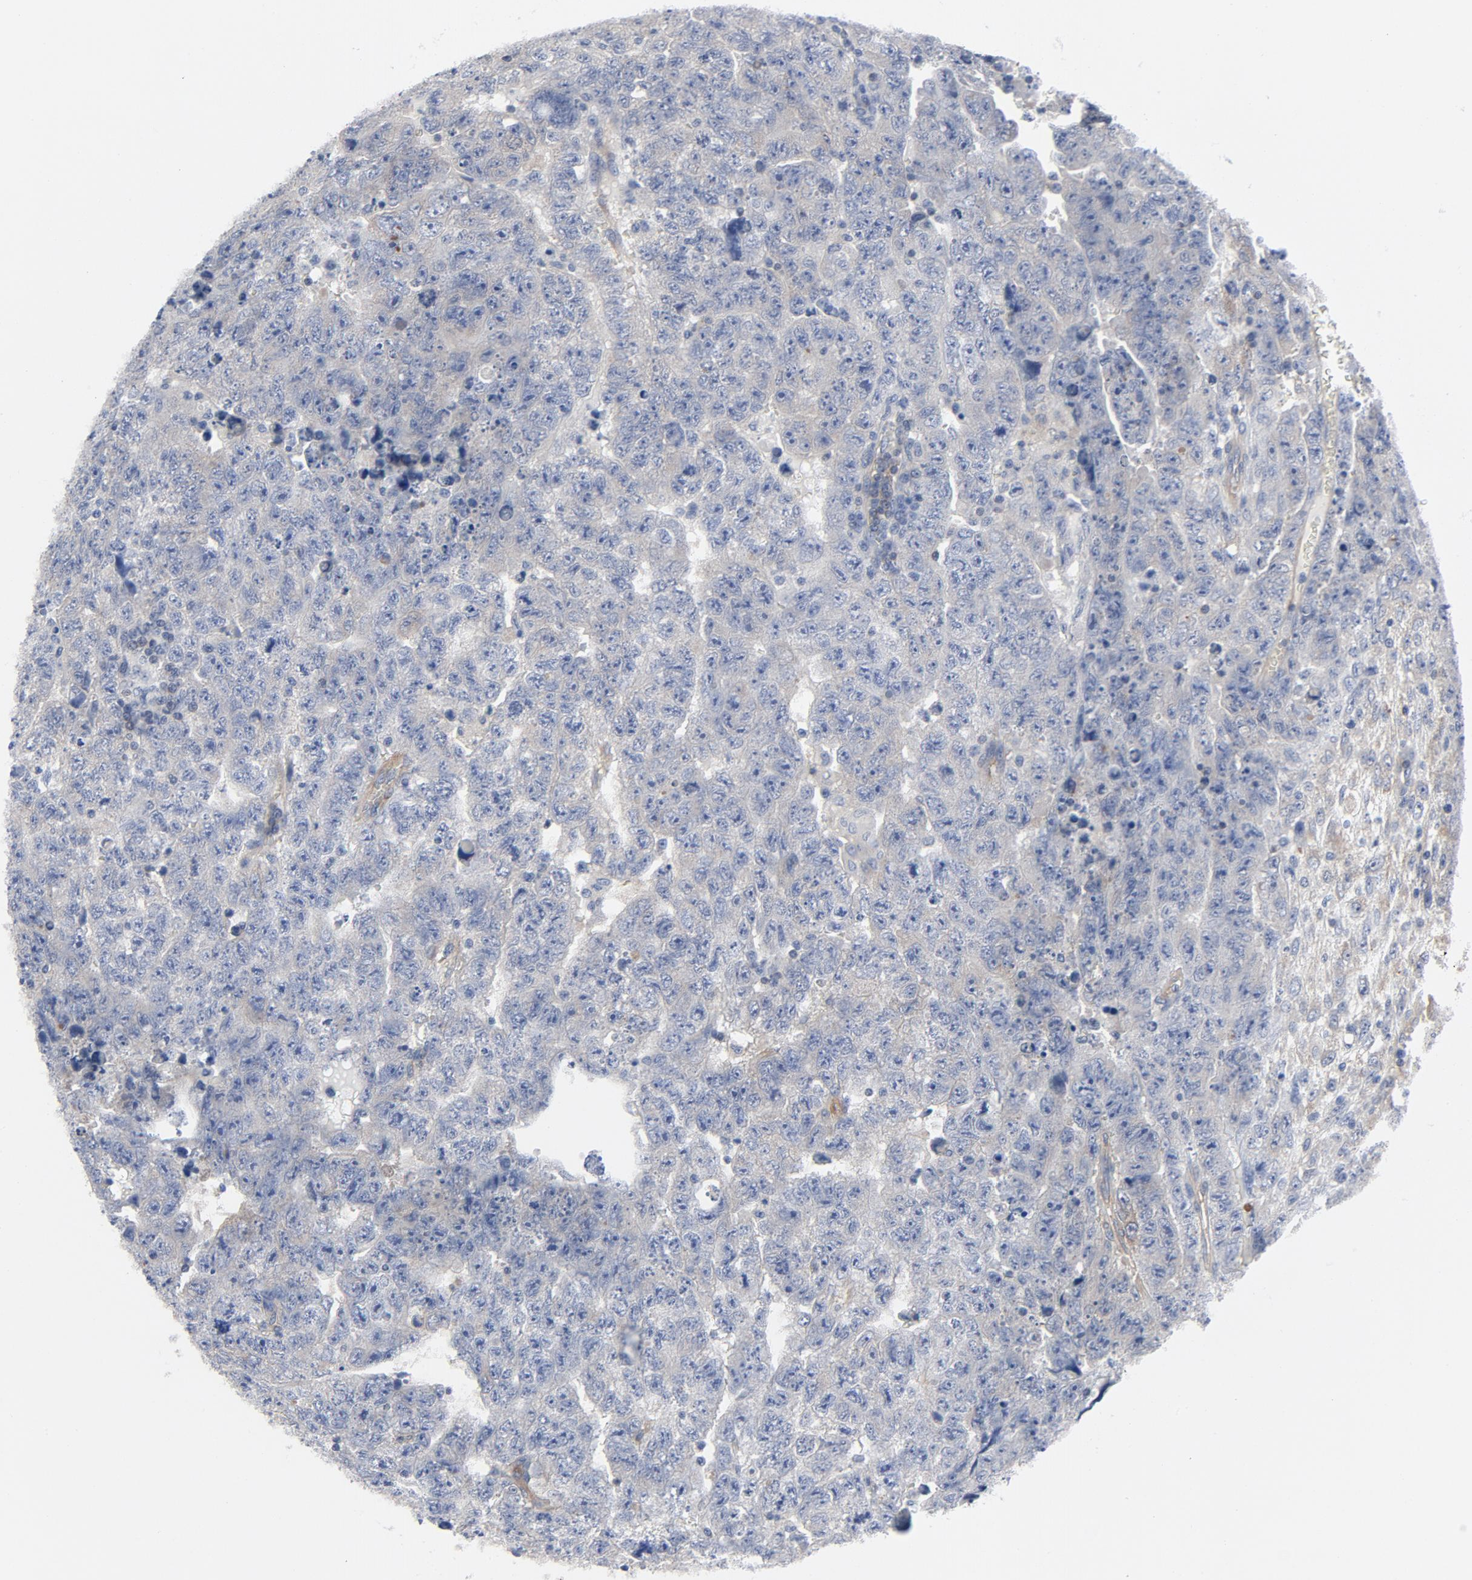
{"staining": {"intensity": "moderate", "quantity": "25%-75%", "location": "cytoplasmic/membranous"}, "tissue": "testis cancer", "cell_type": "Tumor cells", "image_type": "cancer", "snomed": [{"axis": "morphology", "description": "Carcinoma, Embryonal, NOS"}, {"axis": "topography", "description": "Testis"}], "caption": "Testis cancer tissue exhibits moderate cytoplasmic/membranous positivity in about 25%-75% of tumor cells, visualized by immunohistochemistry.", "gene": "DYNLT3", "patient": {"sex": "male", "age": 28}}